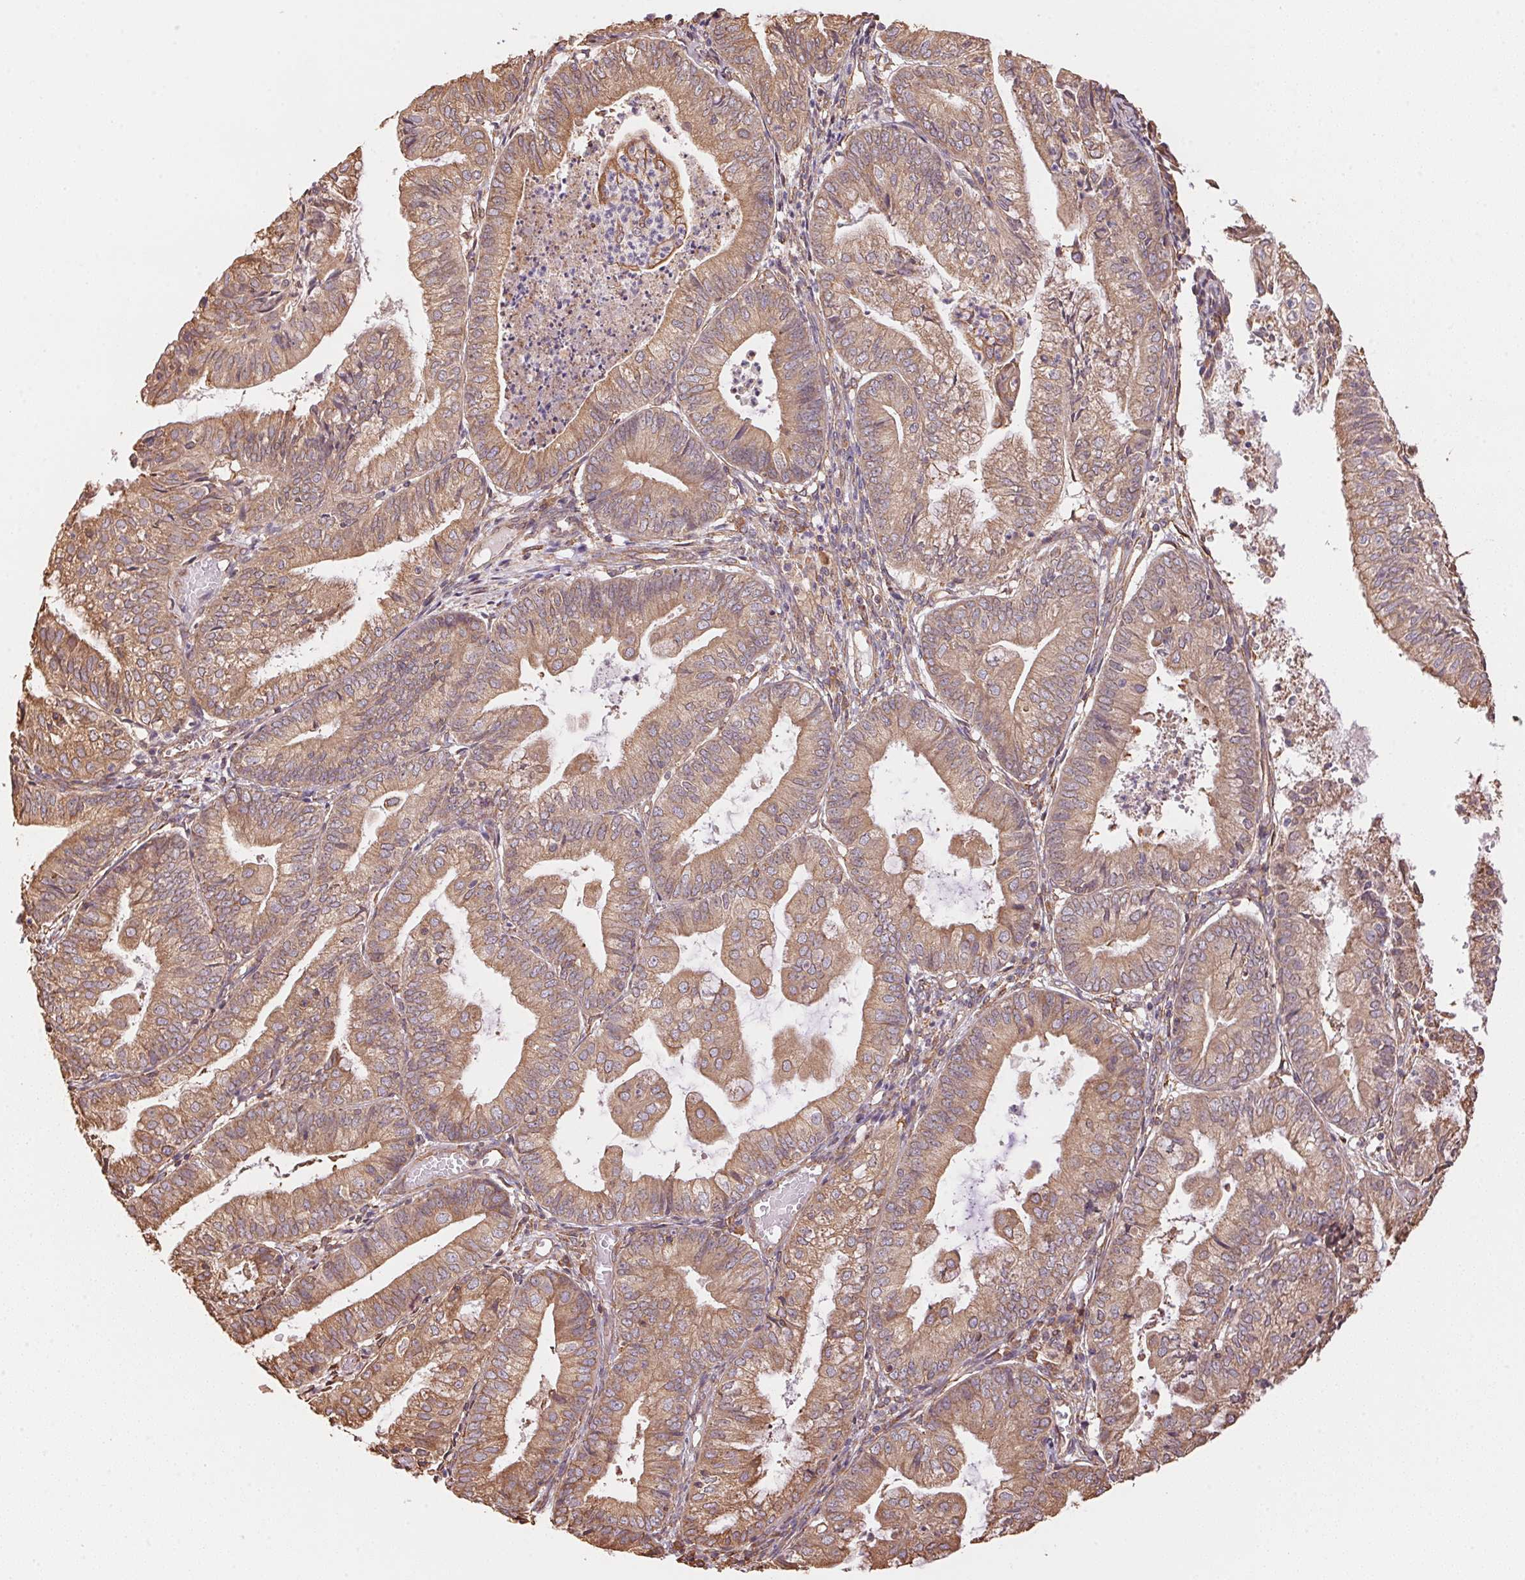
{"staining": {"intensity": "moderate", "quantity": ">75%", "location": "cytoplasmic/membranous"}, "tissue": "endometrial cancer", "cell_type": "Tumor cells", "image_type": "cancer", "snomed": [{"axis": "morphology", "description": "Adenocarcinoma, NOS"}, {"axis": "topography", "description": "Endometrium"}], "caption": "Brown immunohistochemical staining in human endometrial adenocarcinoma reveals moderate cytoplasmic/membranous expression in approximately >75% of tumor cells.", "gene": "C6orf163", "patient": {"sex": "female", "age": 55}}